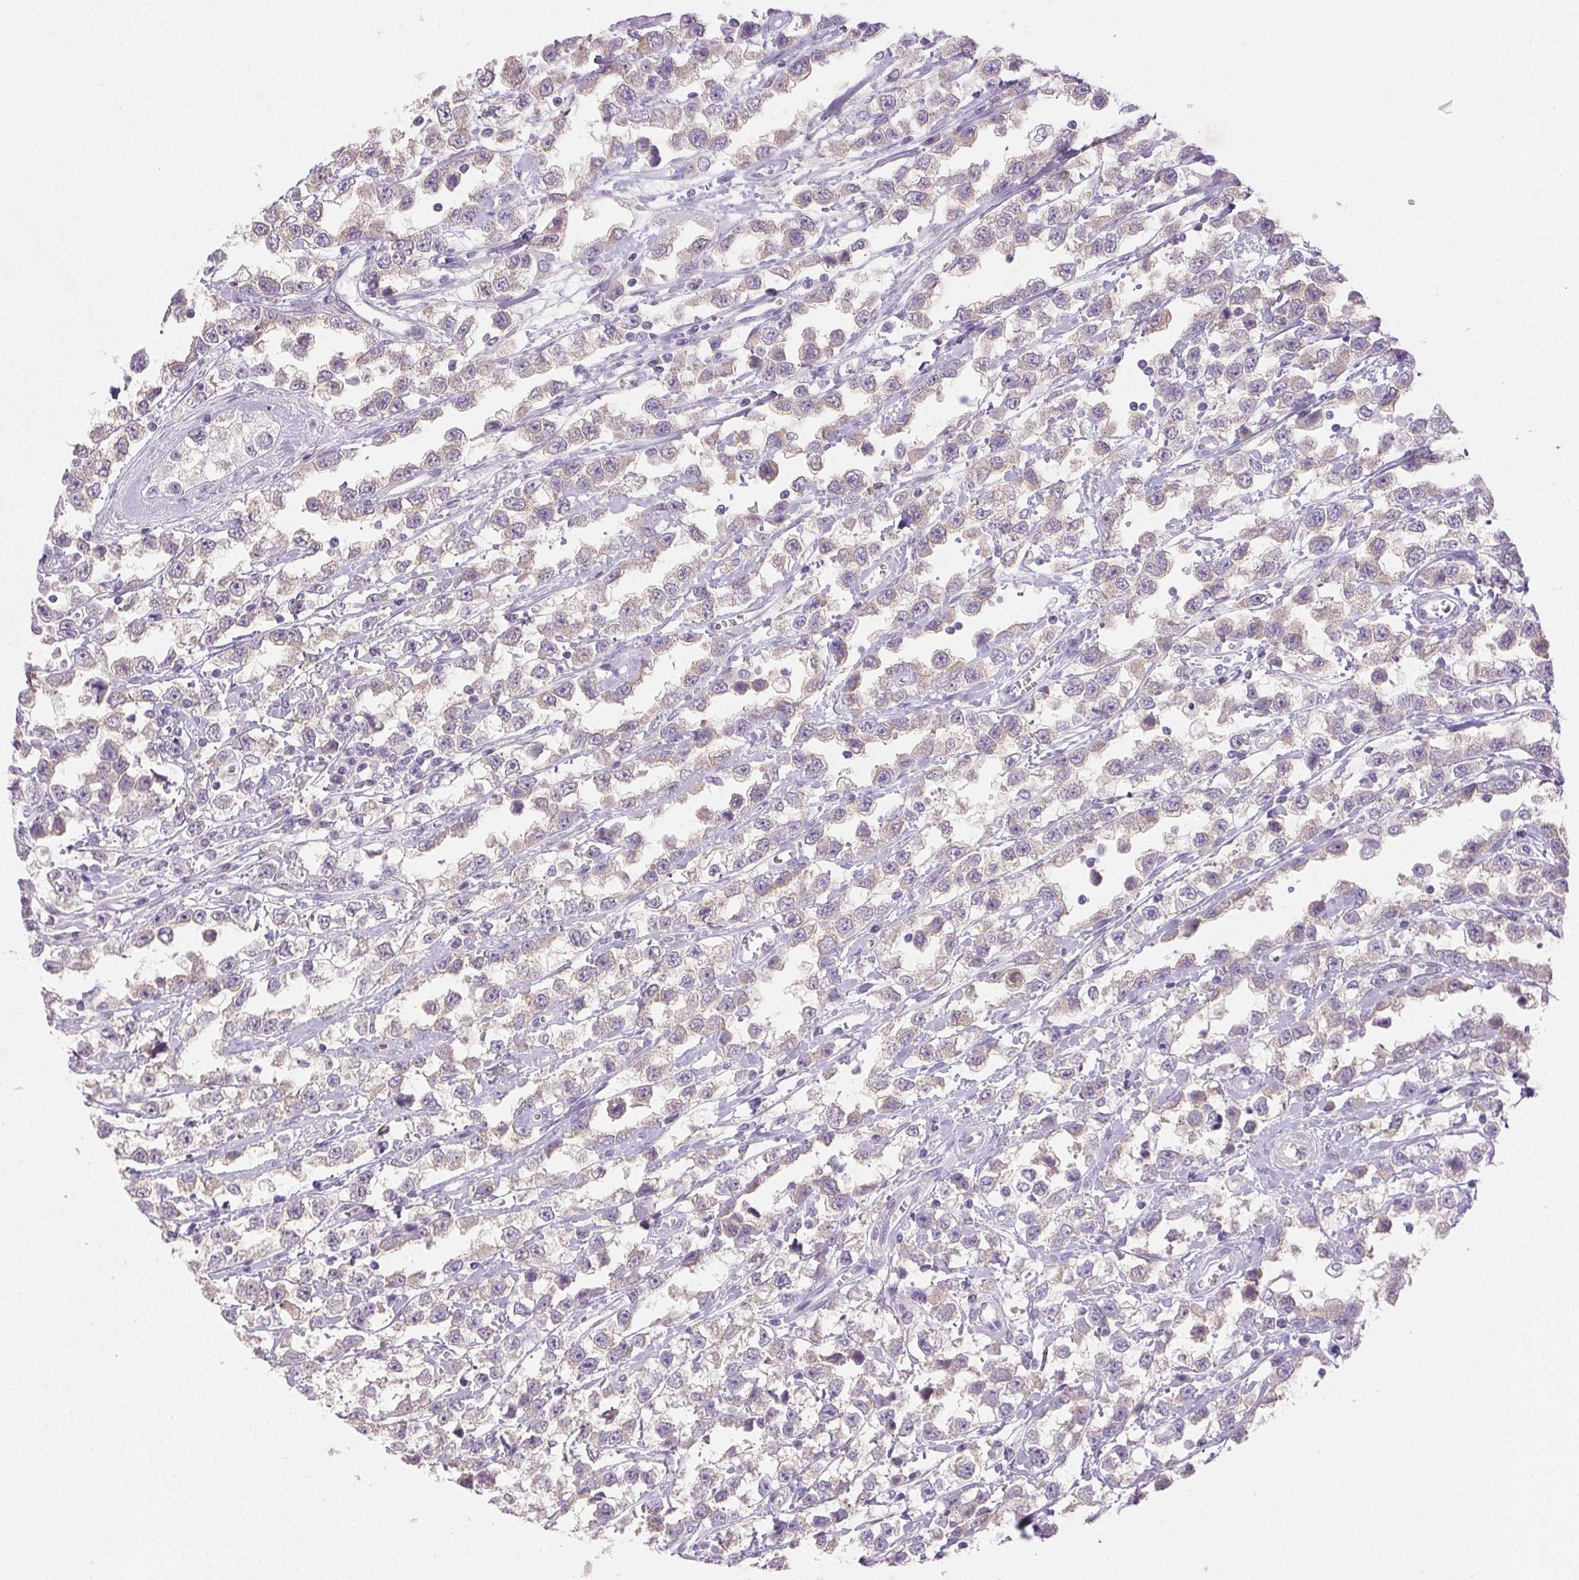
{"staining": {"intensity": "weak", "quantity": "<25%", "location": "cytoplasmic/membranous"}, "tissue": "testis cancer", "cell_type": "Tumor cells", "image_type": "cancer", "snomed": [{"axis": "morphology", "description": "Seminoma, NOS"}, {"axis": "topography", "description": "Testis"}], "caption": "This image is of testis cancer (seminoma) stained with immunohistochemistry to label a protein in brown with the nuclei are counter-stained blue. There is no positivity in tumor cells. Brightfield microscopy of immunohistochemistry (IHC) stained with DAB (brown) and hematoxylin (blue), captured at high magnification.", "gene": "EMX2", "patient": {"sex": "male", "age": 34}}